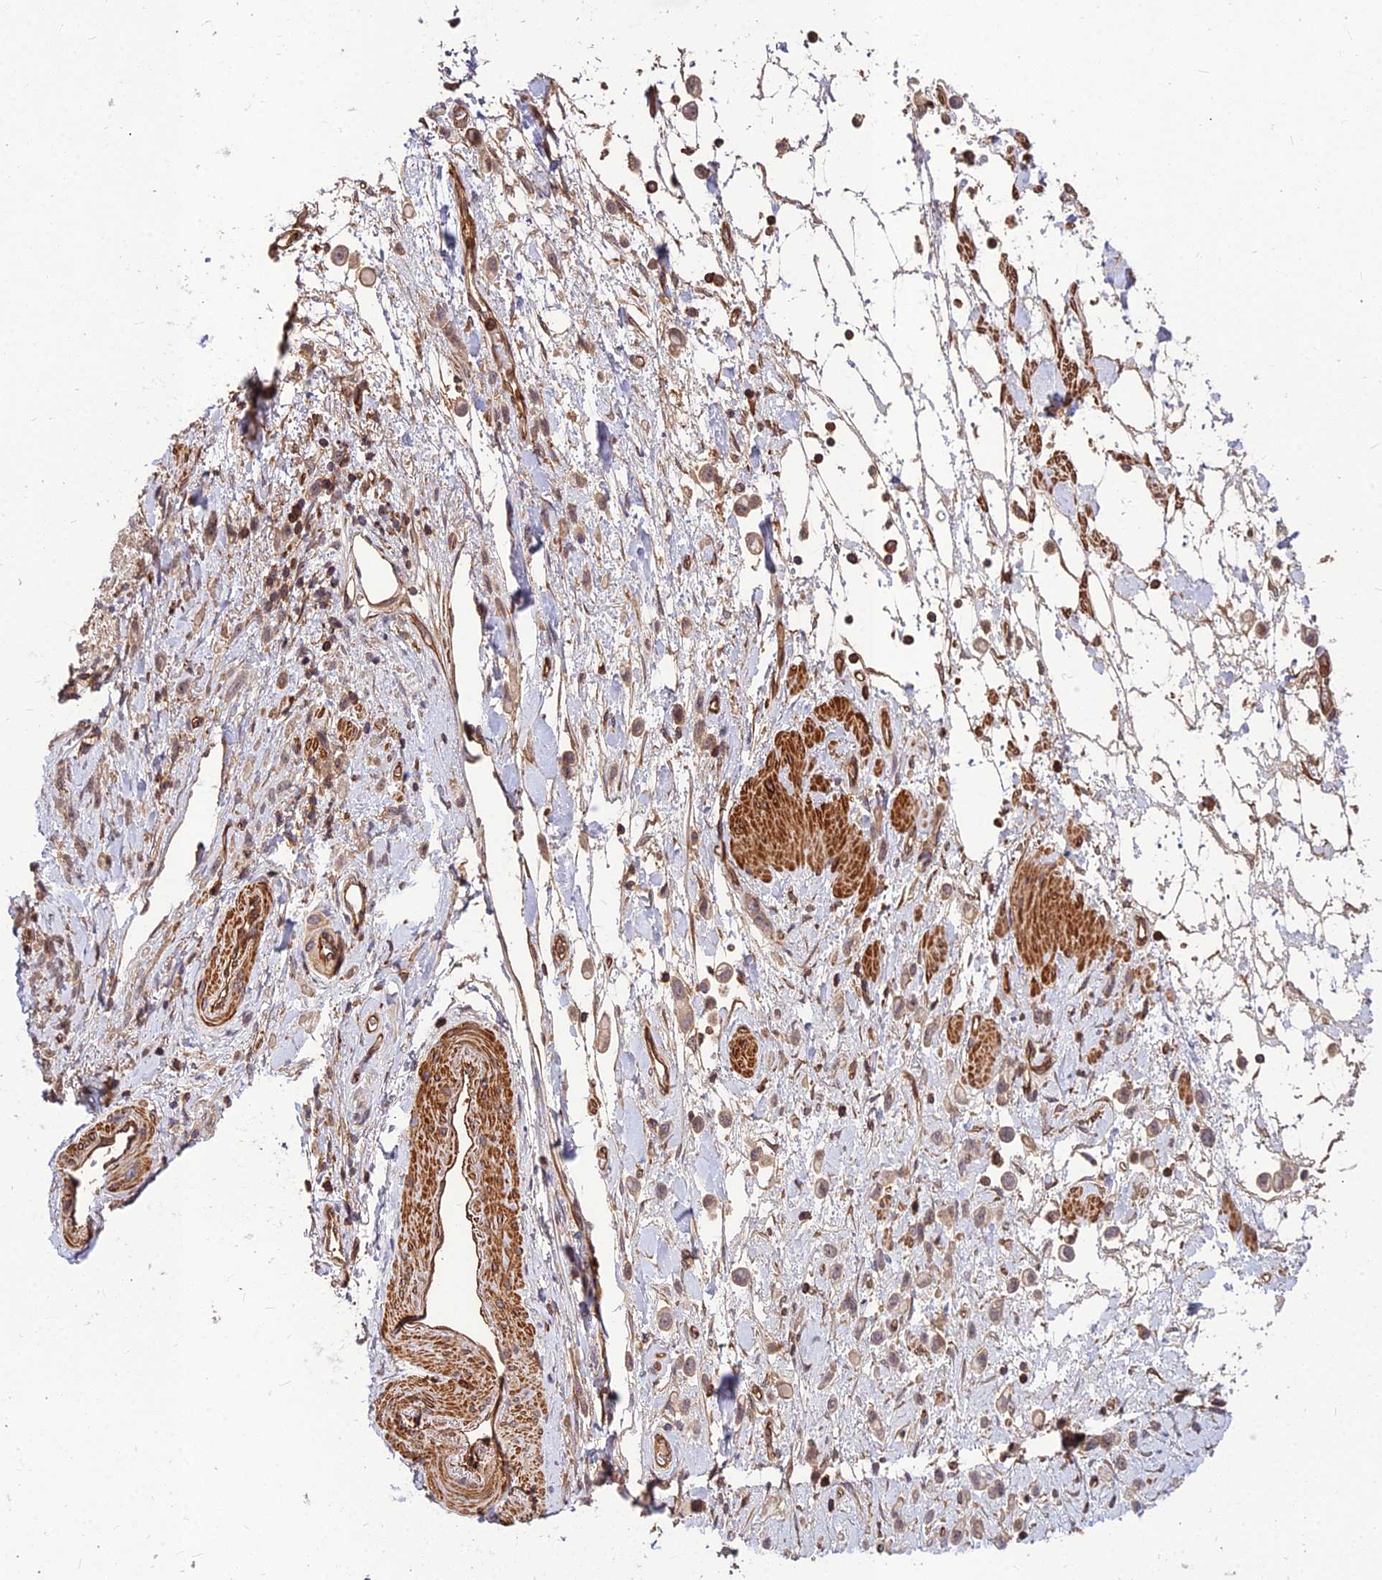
{"staining": {"intensity": "weak", "quantity": "25%-75%", "location": "cytoplasmic/membranous"}, "tissue": "stomach cancer", "cell_type": "Tumor cells", "image_type": "cancer", "snomed": [{"axis": "morphology", "description": "Adenocarcinoma, NOS"}, {"axis": "topography", "description": "Stomach"}], "caption": "Protein staining of stomach adenocarcinoma tissue exhibits weak cytoplasmic/membranous expression in approximately 25%-75% of tumor cells.", "gene": "ZNF467", "patient": {"sex": "female", "age": 65}}